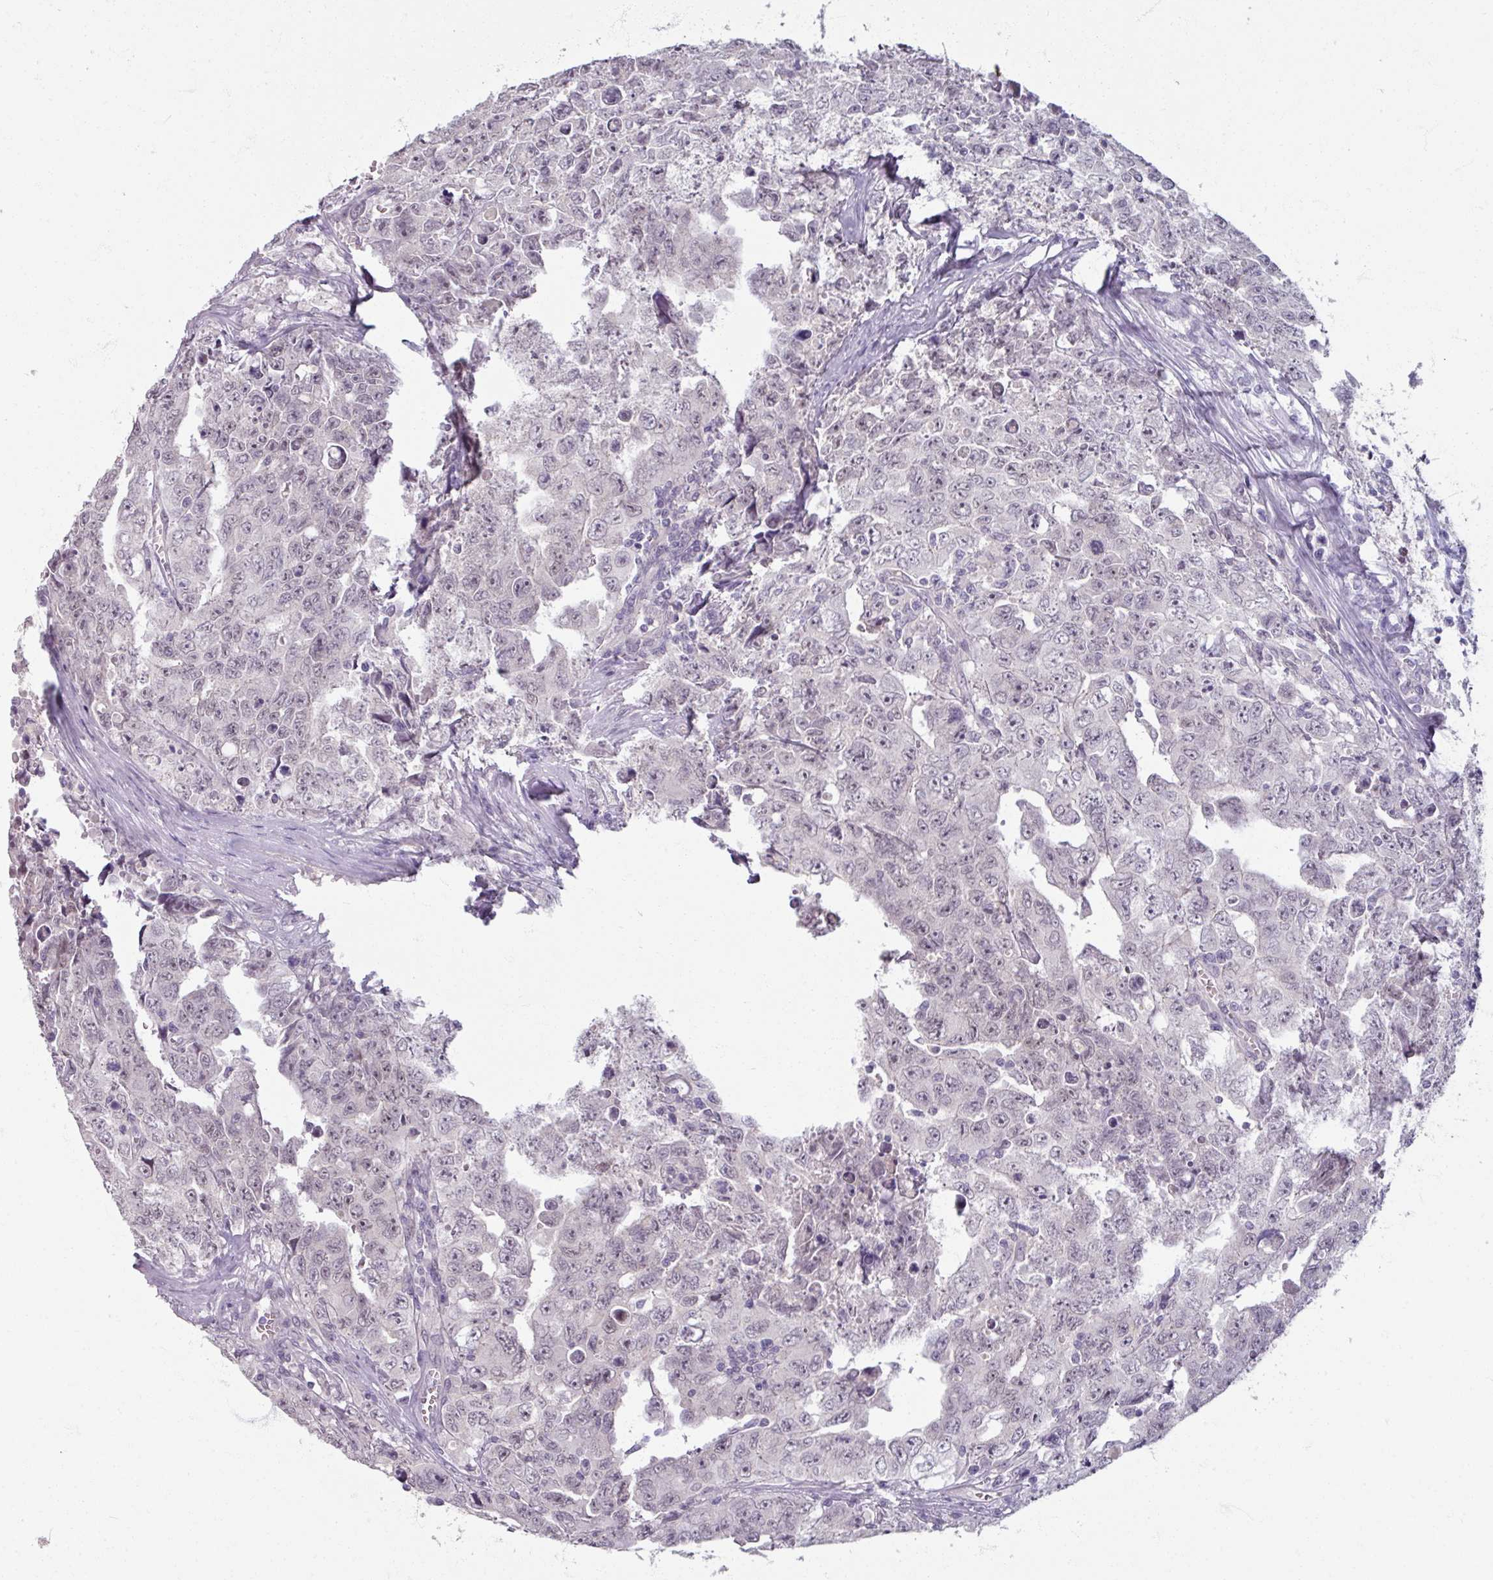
{"staining": {"intensity": "negative", "quantity": "none", "location": "none"}, "tissue": "testis cancer", "cell_type": "Tumor cells", "image_type": "cancer", "snomed": [{"axis": "morphology", "description": "Carcinoma, Embryonal, NOS"}, {"axis": "topography", "description": "Testis"}], "caption": "IHC photomicrograph of testis cancer stained for a protein (brown), which demonstrates no staining in tumor cells.", "gene": "SOX11", "patient": {"sex": "male", "age": 24}}